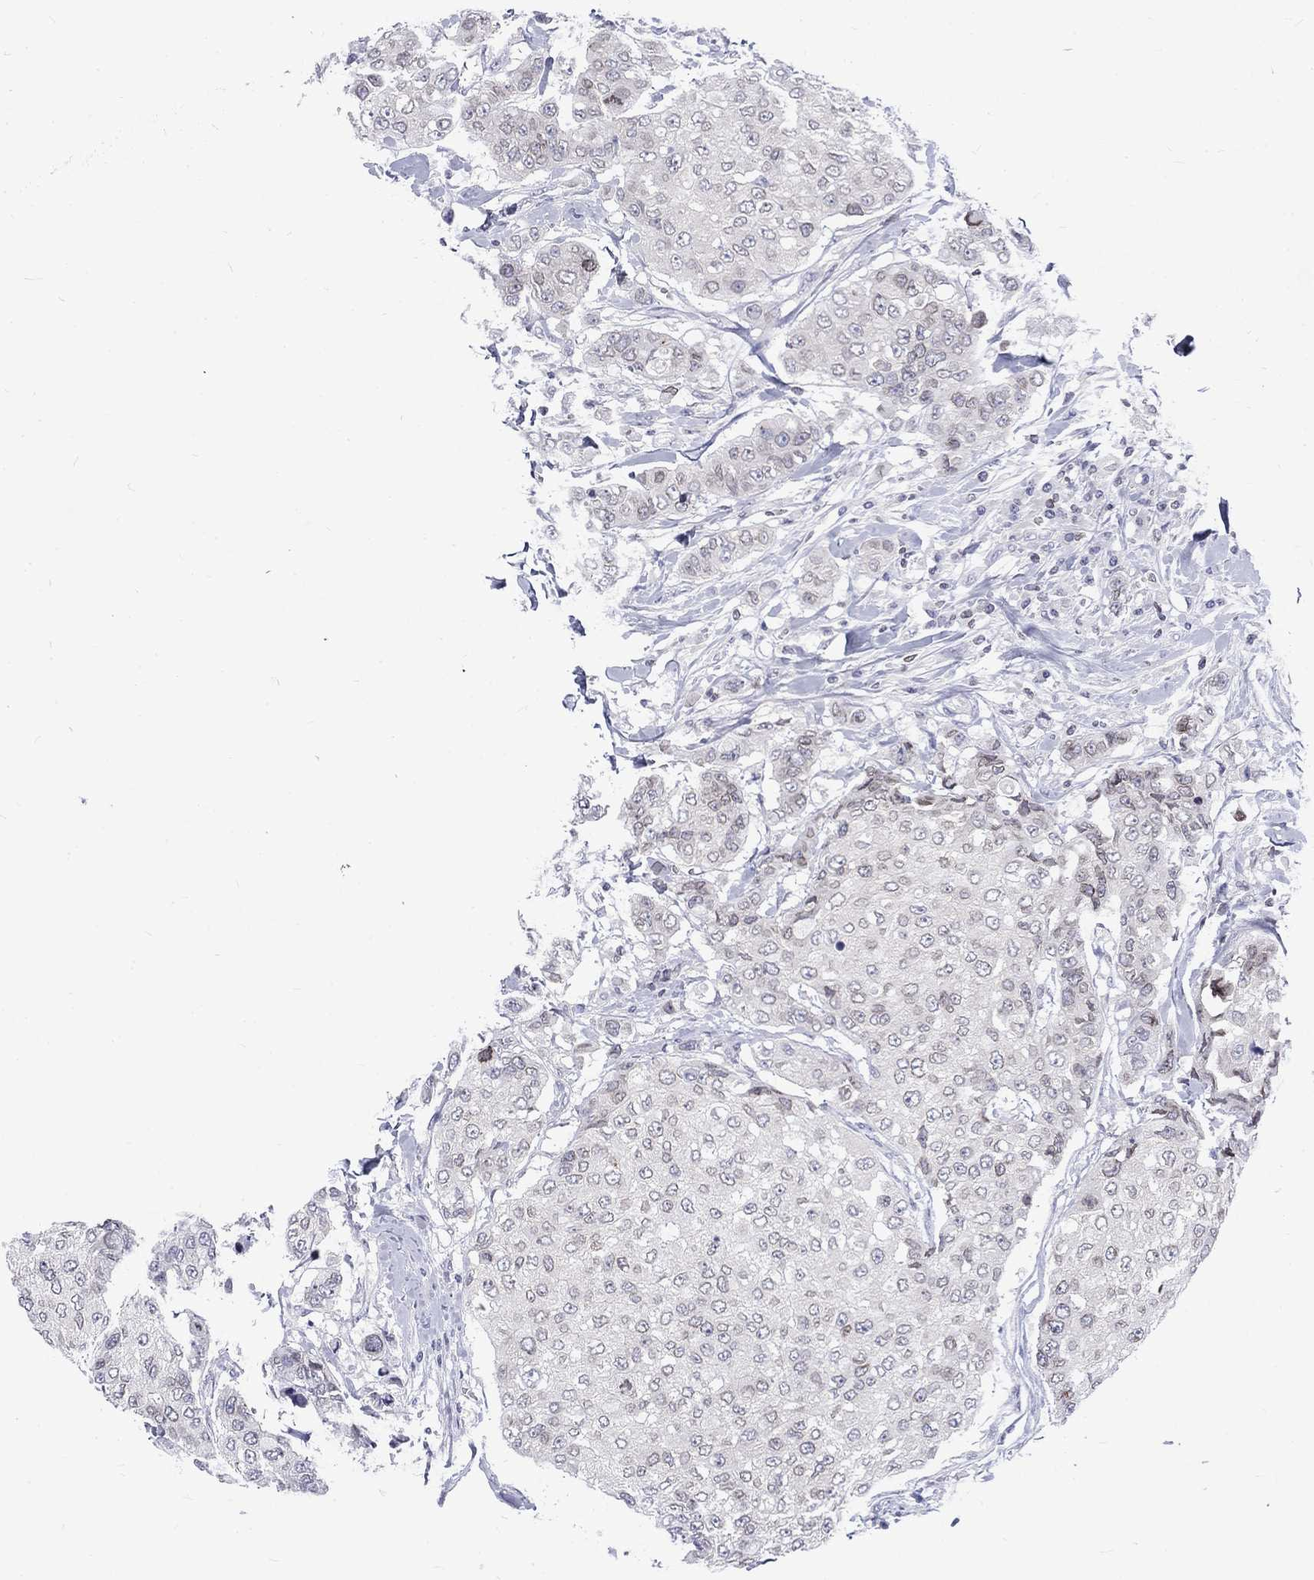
{"staining": {"intensity": "negative", "quantity": "none", "location": "none"}, "tissue": "breast cancer", "cell_type": "Tumor cells", "image_type": "cancer", "snomed": [{"axis": "morphology", "description": "Duct carcinoma"}, {"axis": "topography", "description": "Breast"}], "caption": "Image shows no significant protein staining in tumor cells of breast invasive ductal carcinoma.", "gene": "SLA", "patient": {"sex": "female", "age": 27}}